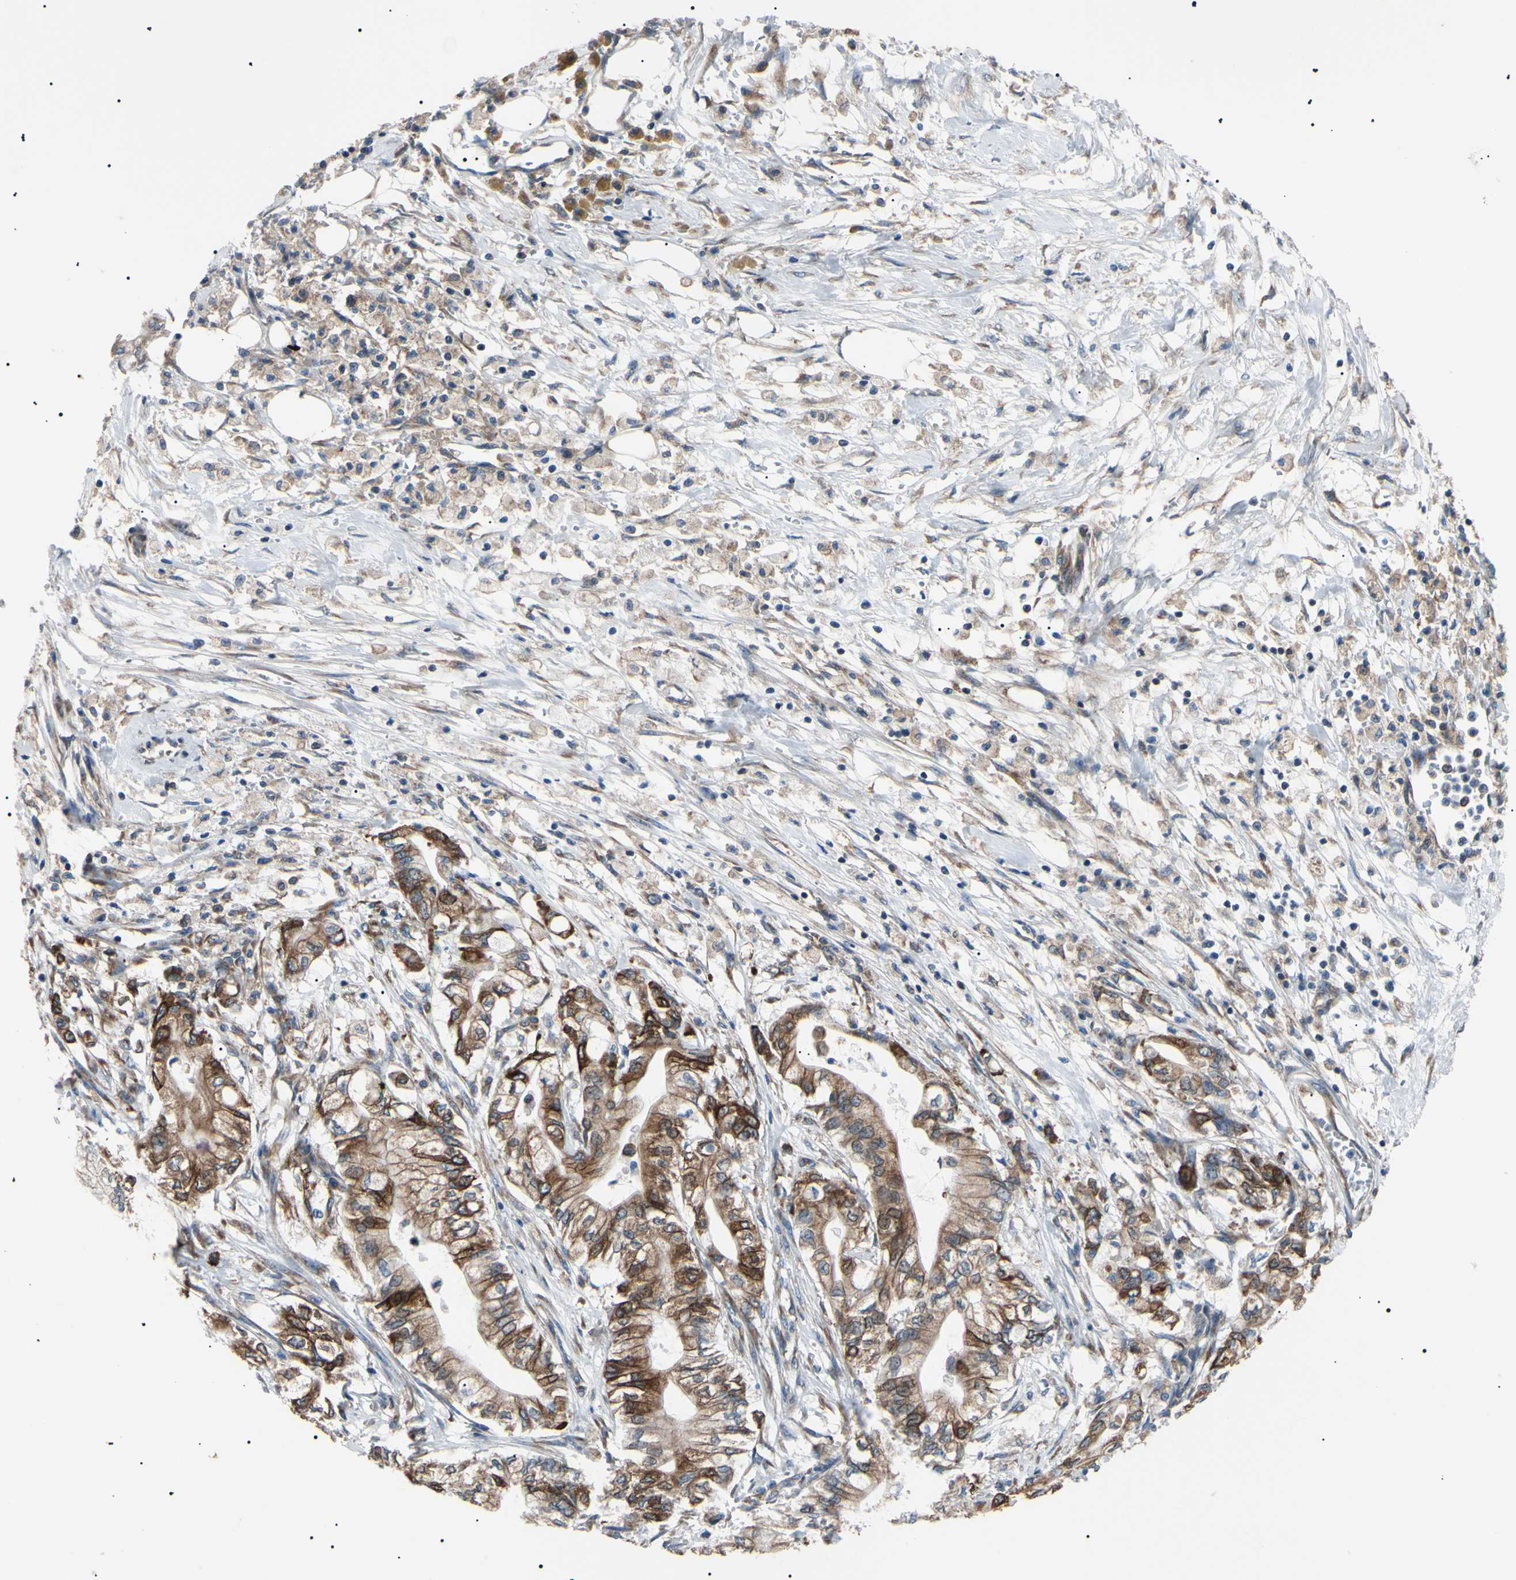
{"staining": {"intensity": "moderate", "quantity": ">75%", "location": "cytoplasmic/membranous"}, "tissue": "pancreatic cancer", "cell_type": "Tumor cells", "image_type": "cancer", "snomed": [{"axis": "morphology", "description": "Adenocarcinoma, NOS"}, {"axis": "topography", "description": "Pancreas"}], "caption": "Immunohistochemistry (IHC) photomicrograph of neoplastic tissue: pancreatic adenocarcinoma stained using immunohistochemistry shows medium levels of moderate protein expression localized specifically in the cytoplasmic/membranous of tumor cells, appearing as a cytoplasmic/membranous brown color.", "gene": "VAPA", "patient": {"sex": "male", "age": 70}}